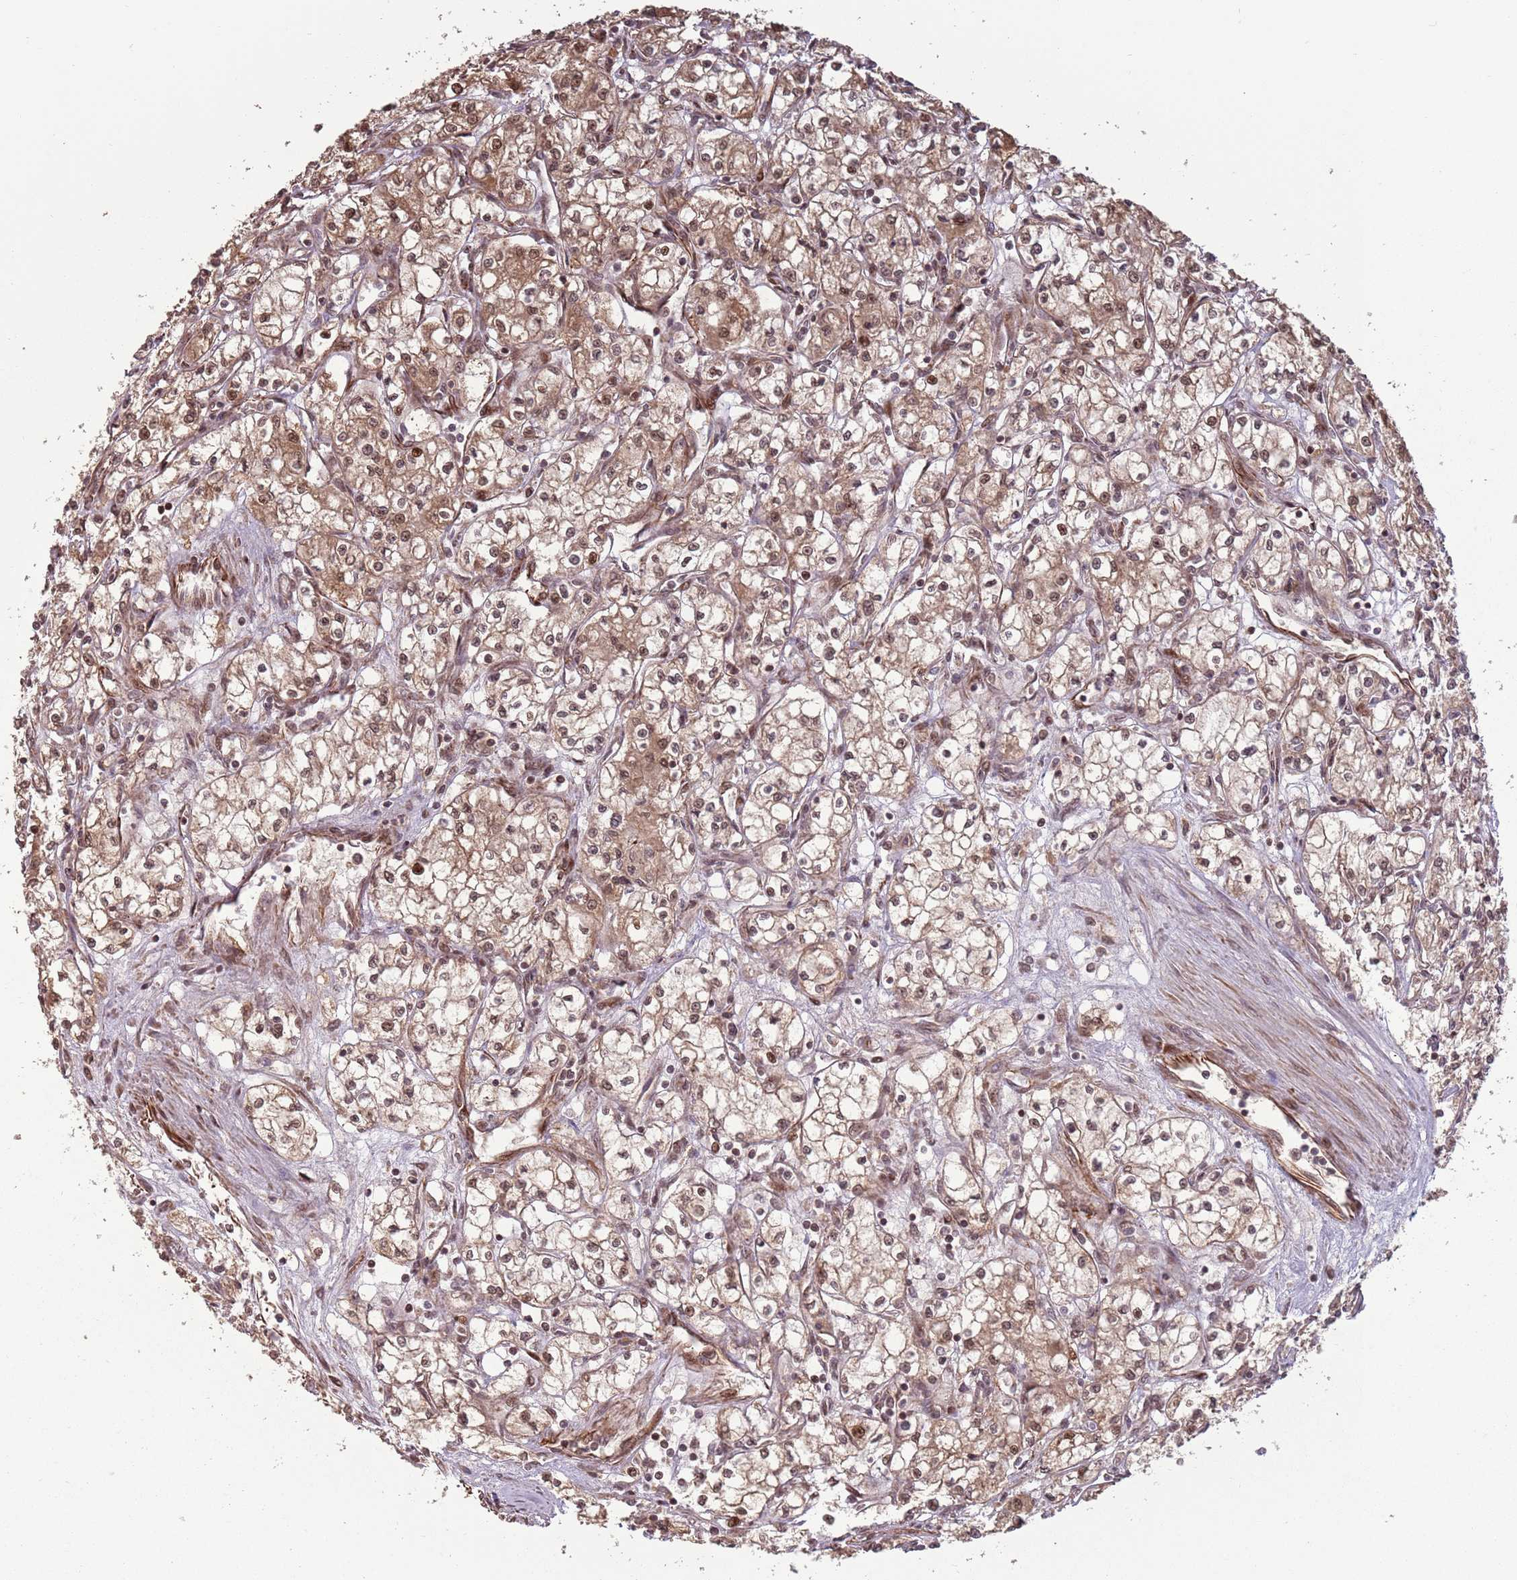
{"staining": {"intensity": "moderate", "quantity": ">75%", "location": "cytoplasmic/membranous,nuclear"}, "tissue": "renal cancer", "cell_type": "Tumor cells", "image_type": "cancer", "snomed": [{"axis": "morphology", "description": "Adenocarcinoma, NOS"}, {"axis": "topography", "description": "Kidney"}], "caption": "The histopathology image demonstrates immunohistochemical staining of renal cancer (adenocarcinoma). There is moderate cytoplasmic/membranous and nuclear positivity is present in approximately >75% of tumor cells.", "gene": "ADAMTS3", "patient": {"sex": "male", "age": 59}}